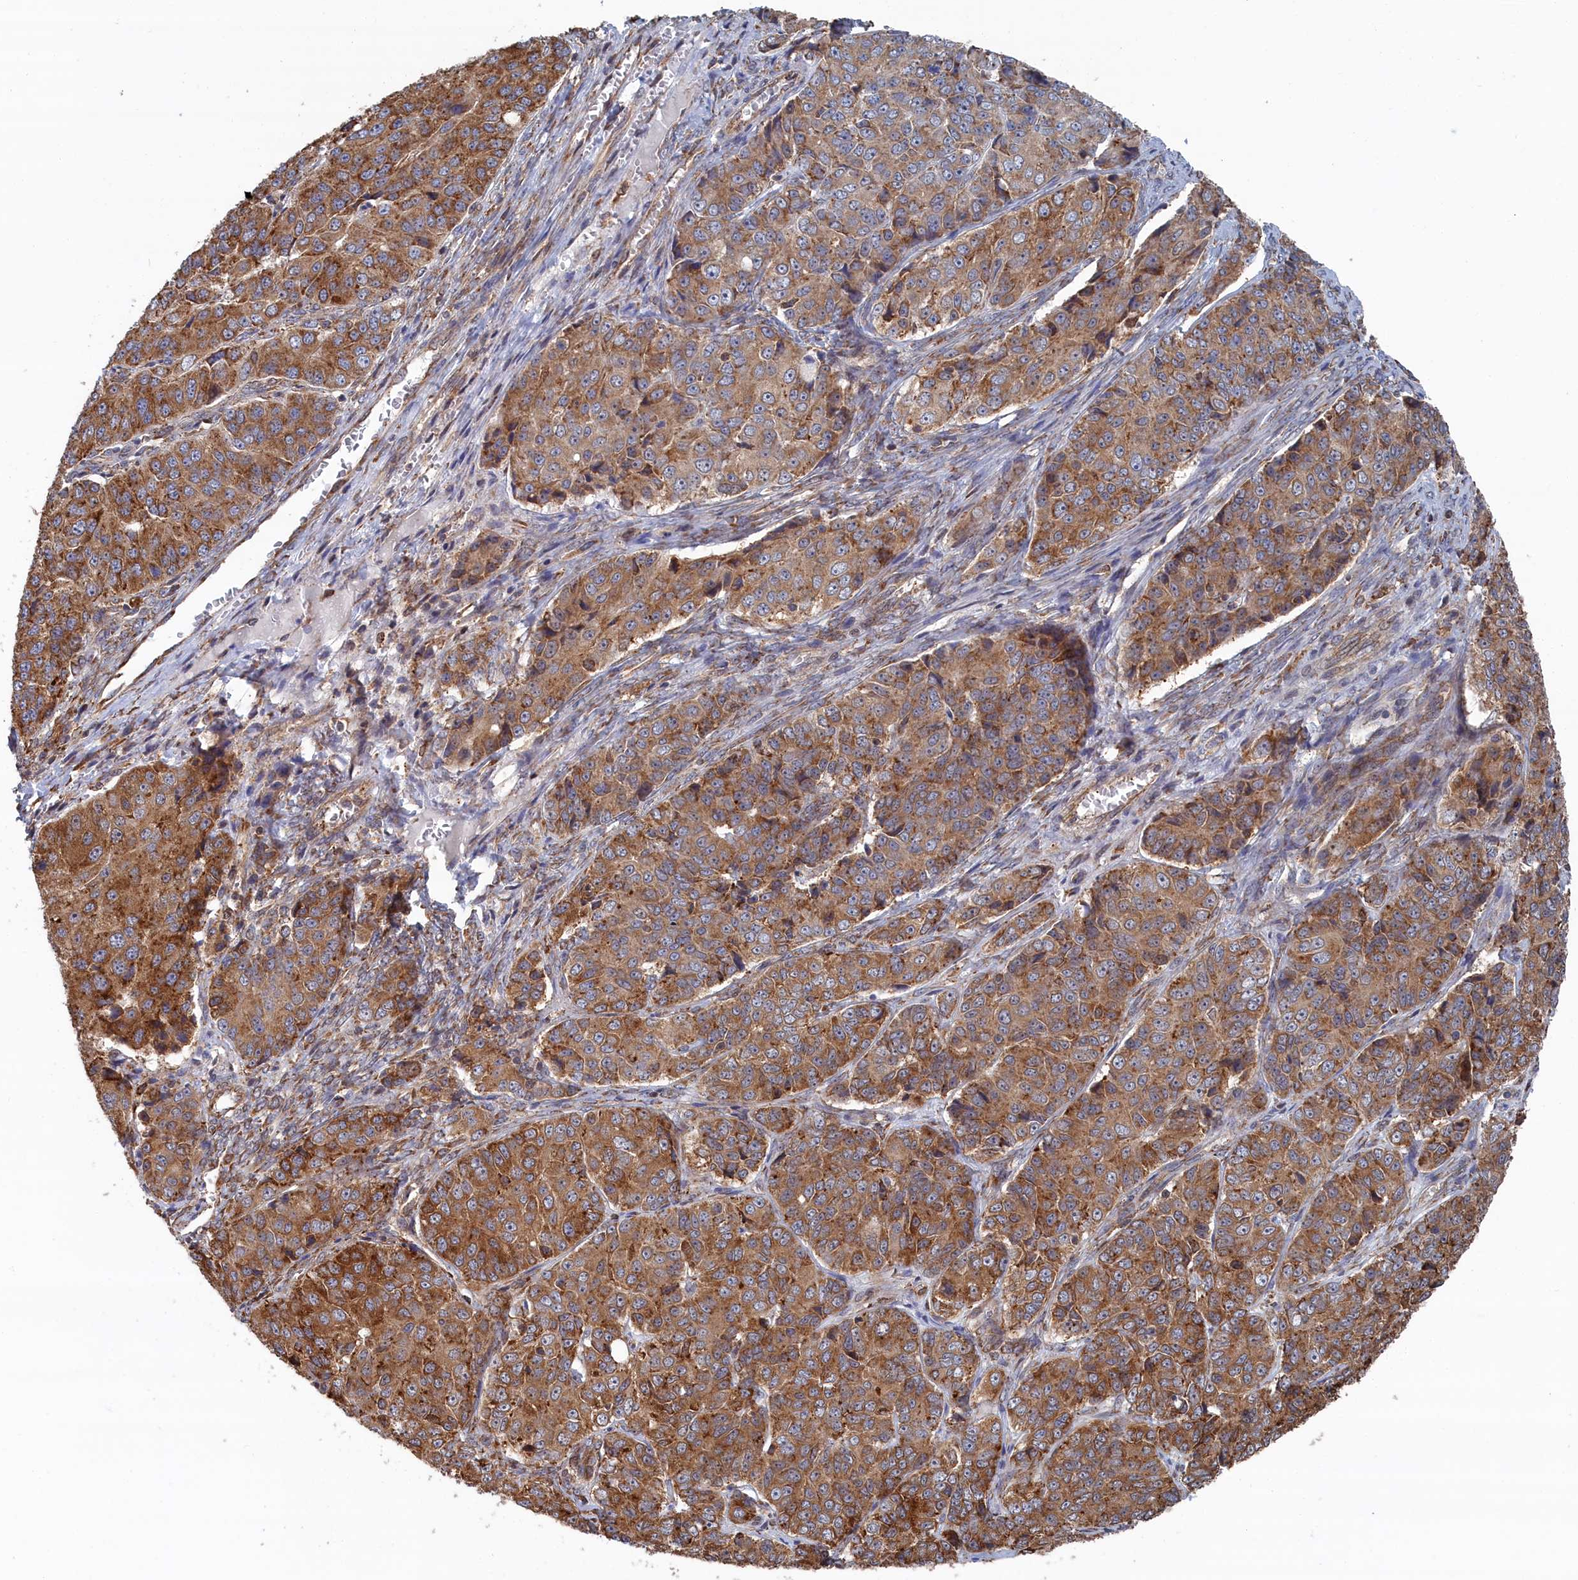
{"staining": {"intensity": "moderate", "quantity": ">75%", "location": "cytoplasmic/membranous"}, "tissue": "ovarian cancer", "cell_type": "Tumor cells", "image_type": "cancer", "snomed": [{"axis": "morphology", "description": "Carcinoma, endometroid"}, {"axis": "topography", "description": "Ovary"}], "caption": "Human endometroid carcinoma (ovarian) stained for a protein (brown) exhibits moderate cytoplasmic/membranous positive positivity in about >75% of tumor cells.", "gene": "BPIFB6", "patient": {"sex": "female", "age": 51}}